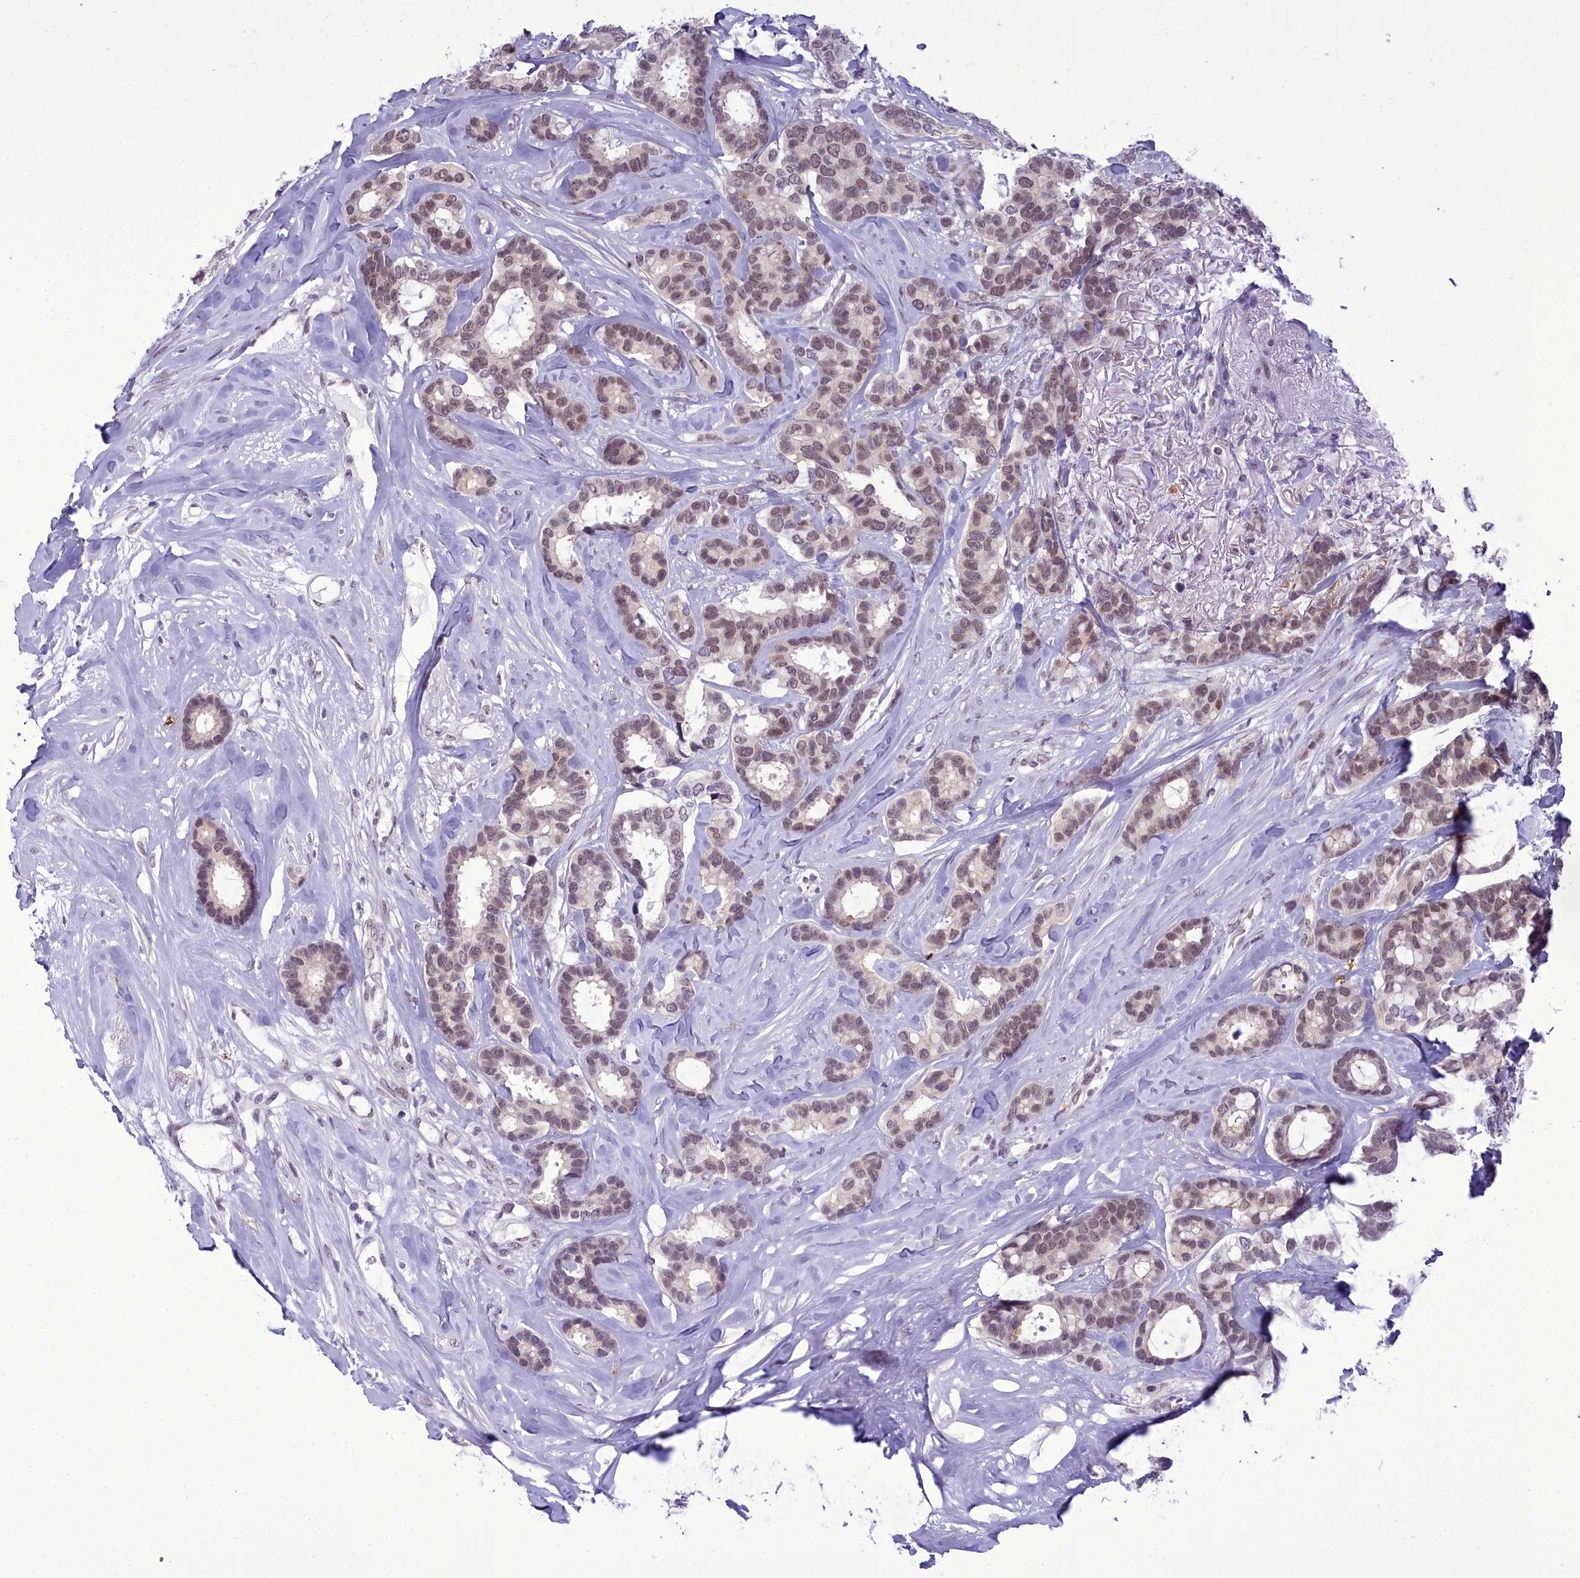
{"staining": {"intensity": "moderate", "quantity": ">75%", "location": "nuclear"}, "tissue": "breast cancer", "cell_type": "Tumor cells", "image_type": "cancer", "snomed": [{"axis": "morphology", "description": "Duct carcinoma"}, {"axis": "topography", "description": "Breast"}], "caption": "Protein positivity by immunohistochemistry exhibits moderate nuclear positivity in approximately >75% of tumor cells in invasive ductal carcinoma (breast).", "gene": "CEACAM19", "patient": {"sex": "female", "age": 87}}